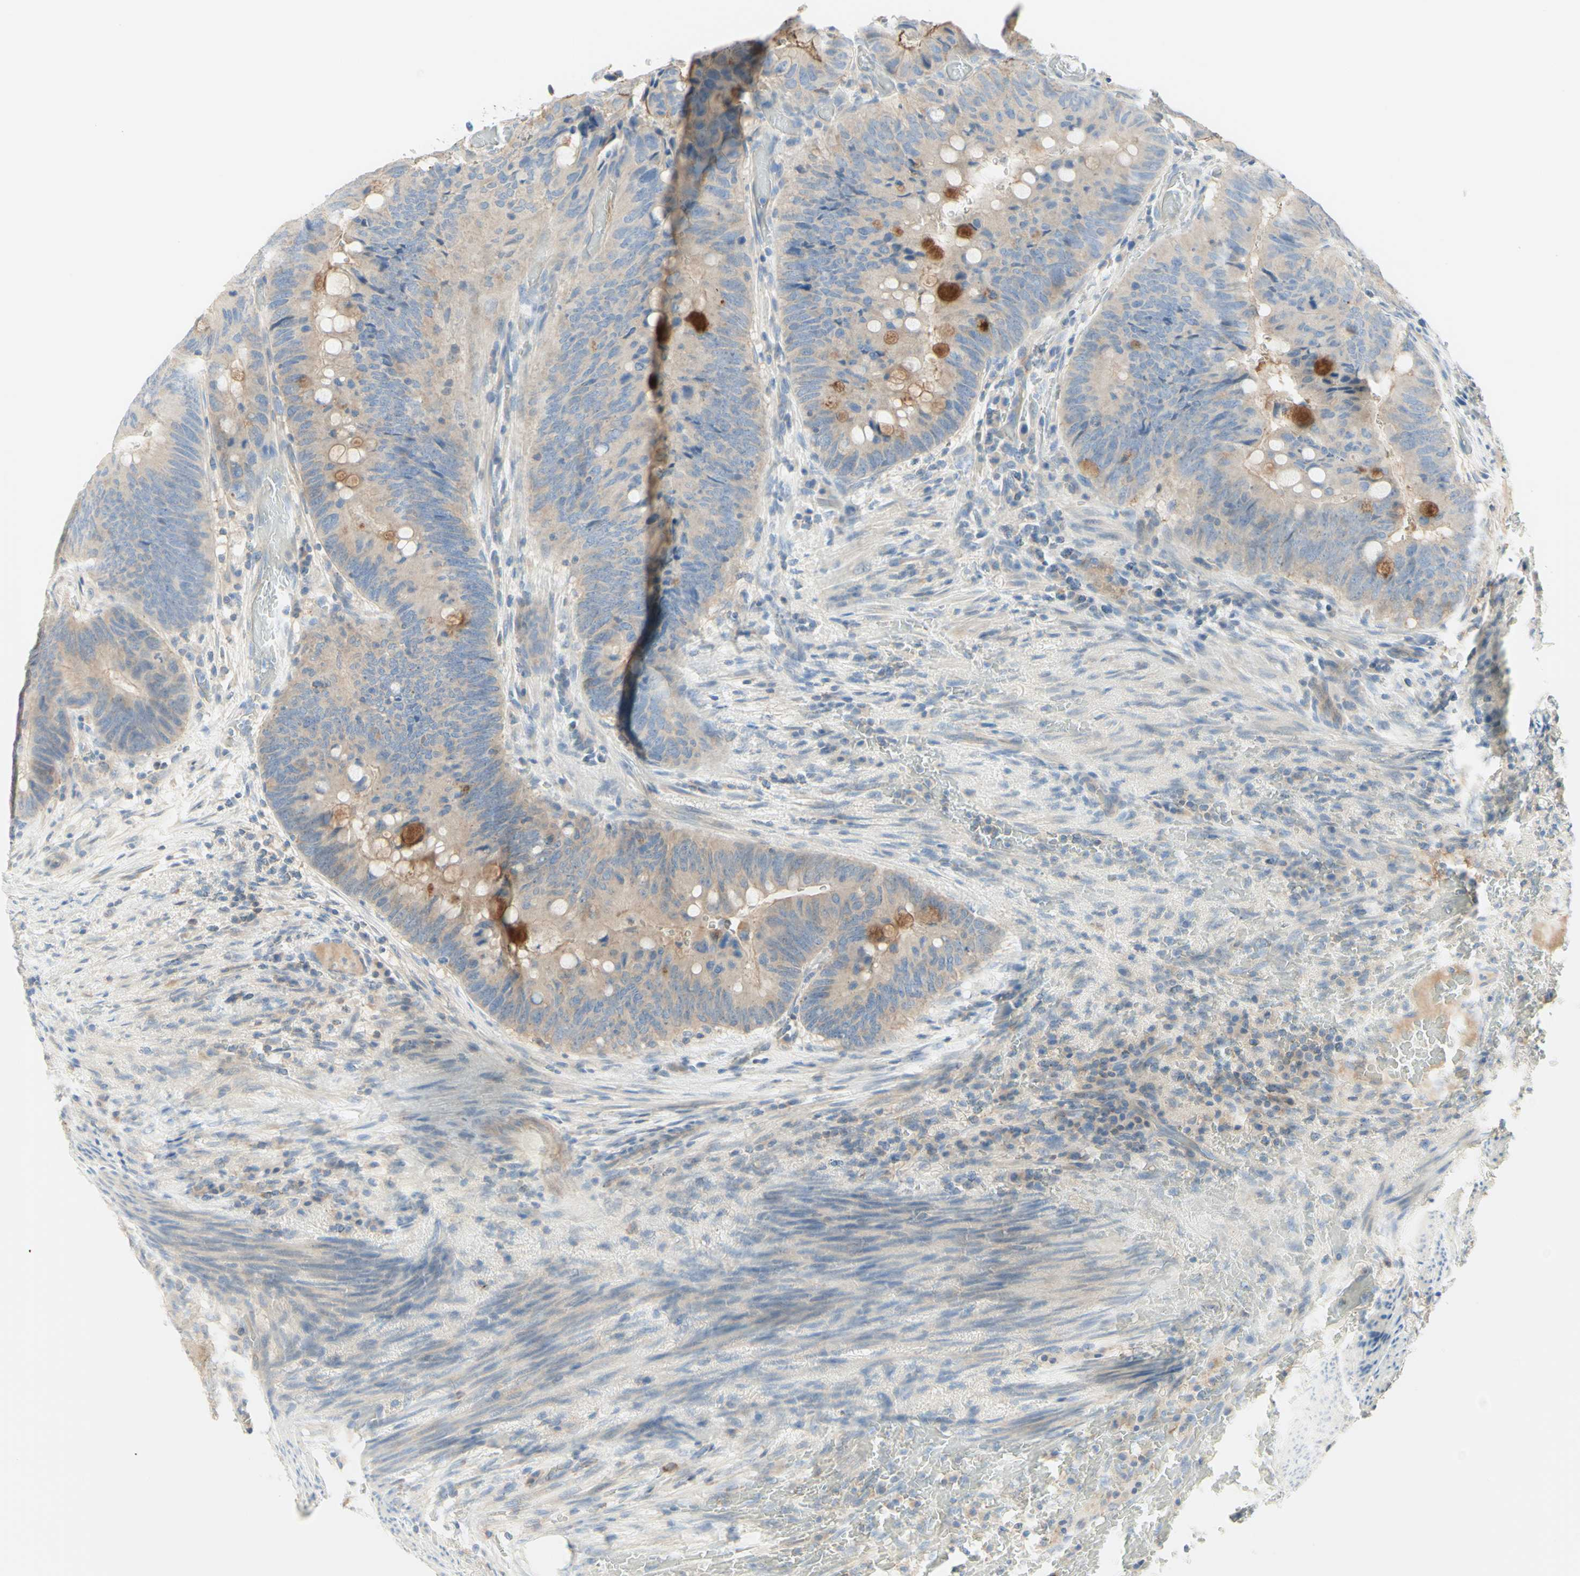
{"staining": {"intensity": "moderate", "quantity": "<25%", "location": "cytoplasmic/membranous"}, "tissue": "colorectal cancer", "cell_type": "Tumor cells", "image_type": "cancer", "snomed": [{"axis": "morphology", "description": "Normal tissue, NOS"}, {"axis": "morphology", "description": "Adenocarcinoma, NOS"}, {"axis": "topography", "description": "Rectum"}, {"axis": "topography", "description": "Peripheral nerve tissue"}], "caption": "Brown immunohistochemical staining in colorectal cancer displays moderate cytoplasmic/membranous expression in approximately <25% of tumor cells.", "gene": "MTM1", "patient": {"sex": "male", "age": 92}}